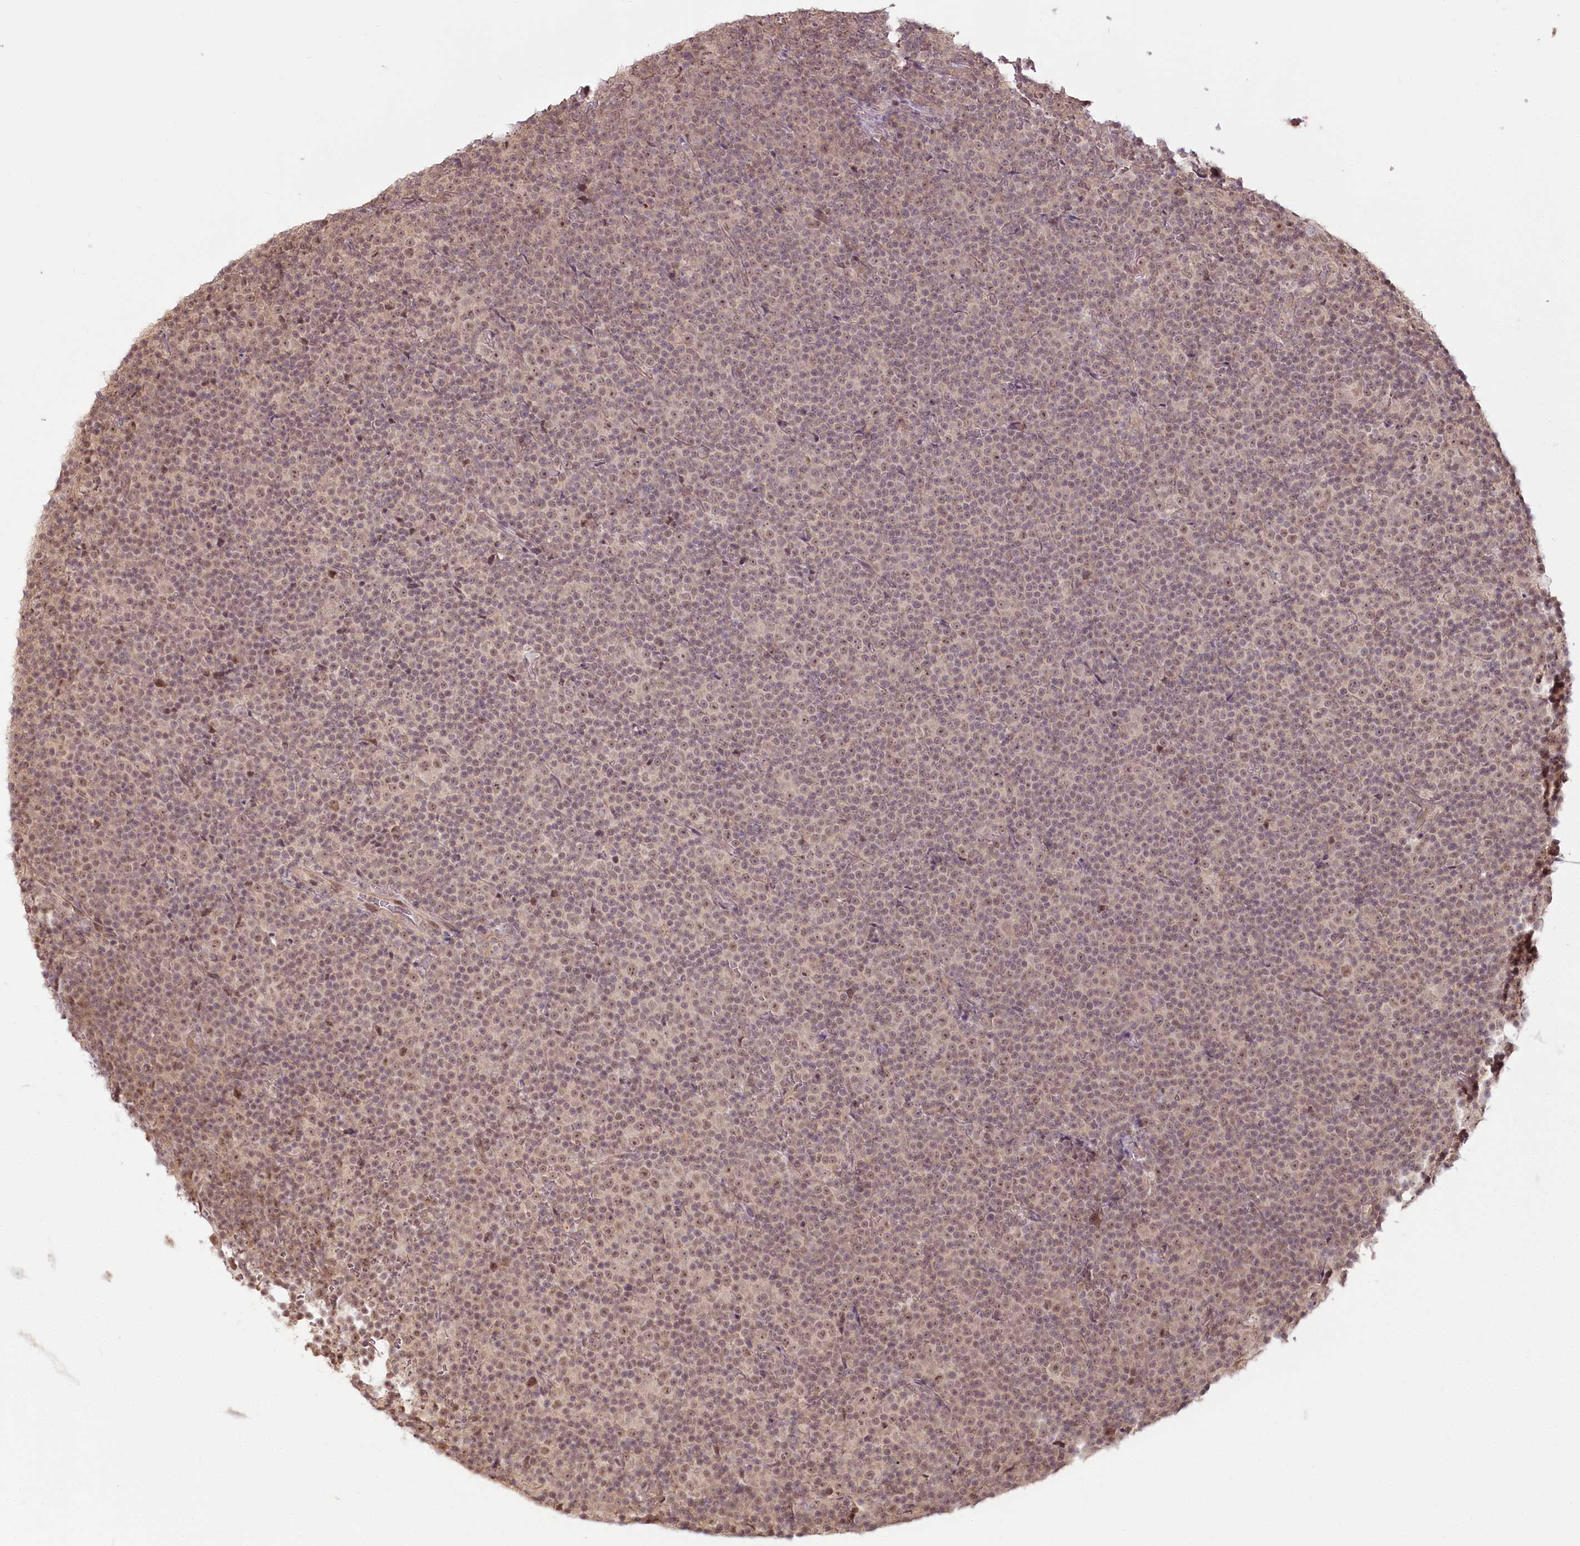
{"staining": {"intensity": "weak", "quantity": "25%-75%", "location": "nuclear"}, "tissue": "lymphoma", "cell_type": "Tumor cells", "image_type": "cancer", "snomed": [{"axis": "morphology", "description": "Malignant lymphoma, non-Hodgkin's type, Low grade"}, {"axis": "topography", "description": "Lymph node"}], "caption": "Weak nuclear protein positivity is identified in about 25%-75% of tumor cells in lymphoma.", "gene": "R3HDM2", "patient": {"sex": "female", "age": 67}}